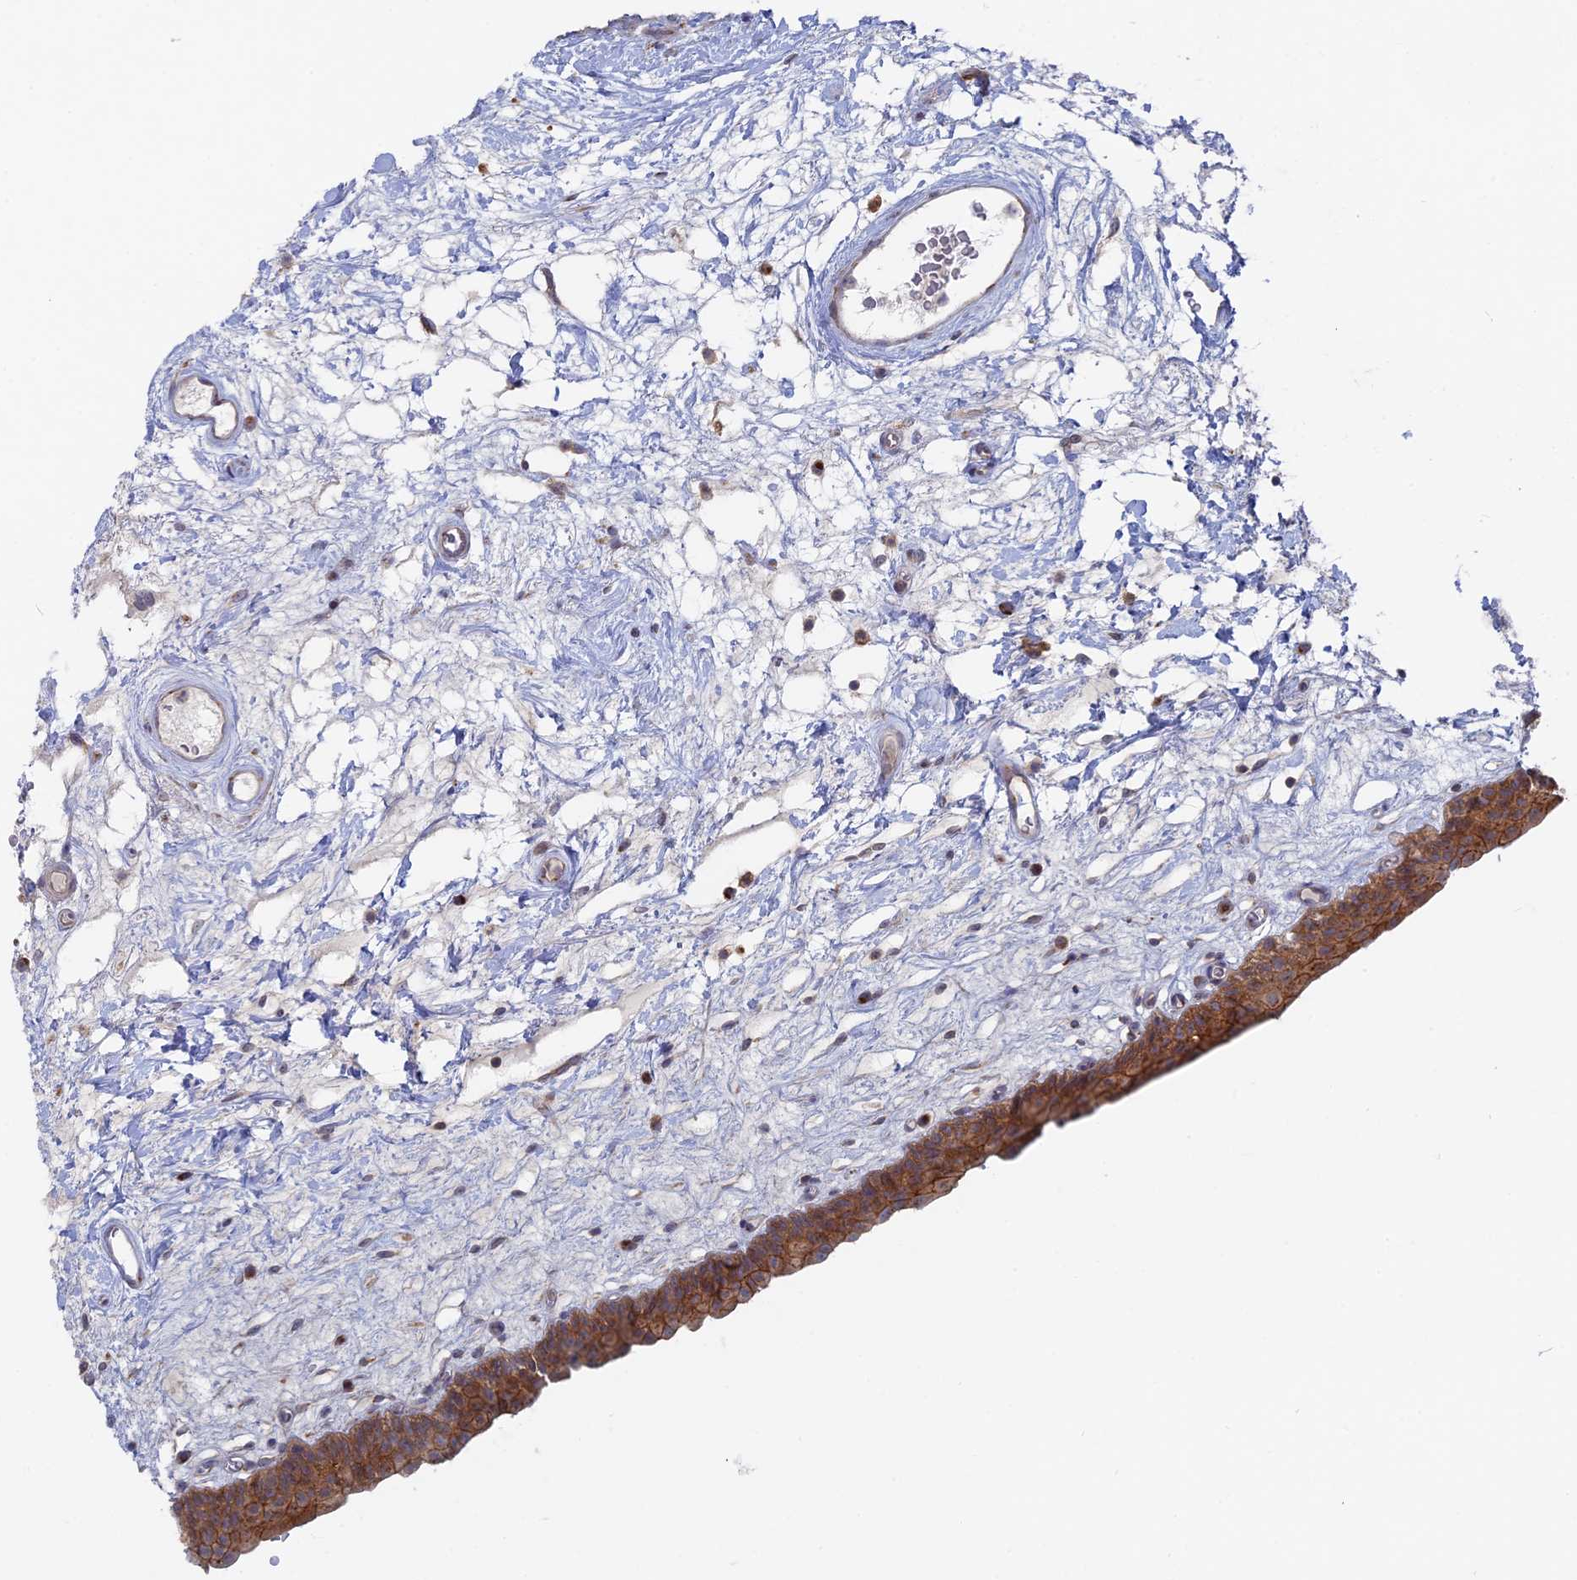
{"staining": {"intensity": "moderate", "quantity": ">75%", "location": "cytoplasmic/membranous"}, "tissue": "urinary bladder", "cell_type": "Urothelial cells", "image_type": "normal", "snomed": [{"axis": "morphology", "description": "Normal tissue, NOS"}, {"axis": "topography", "description": "Urinary bladder"}], "caption": "Urothelial cells exhibit moderate cytoplasmic/membranous staining in approximately >75% of cells in normal urinary bladder.", "gene": "TBC1D30", "patient": {"sex": "male", "age": 83}}